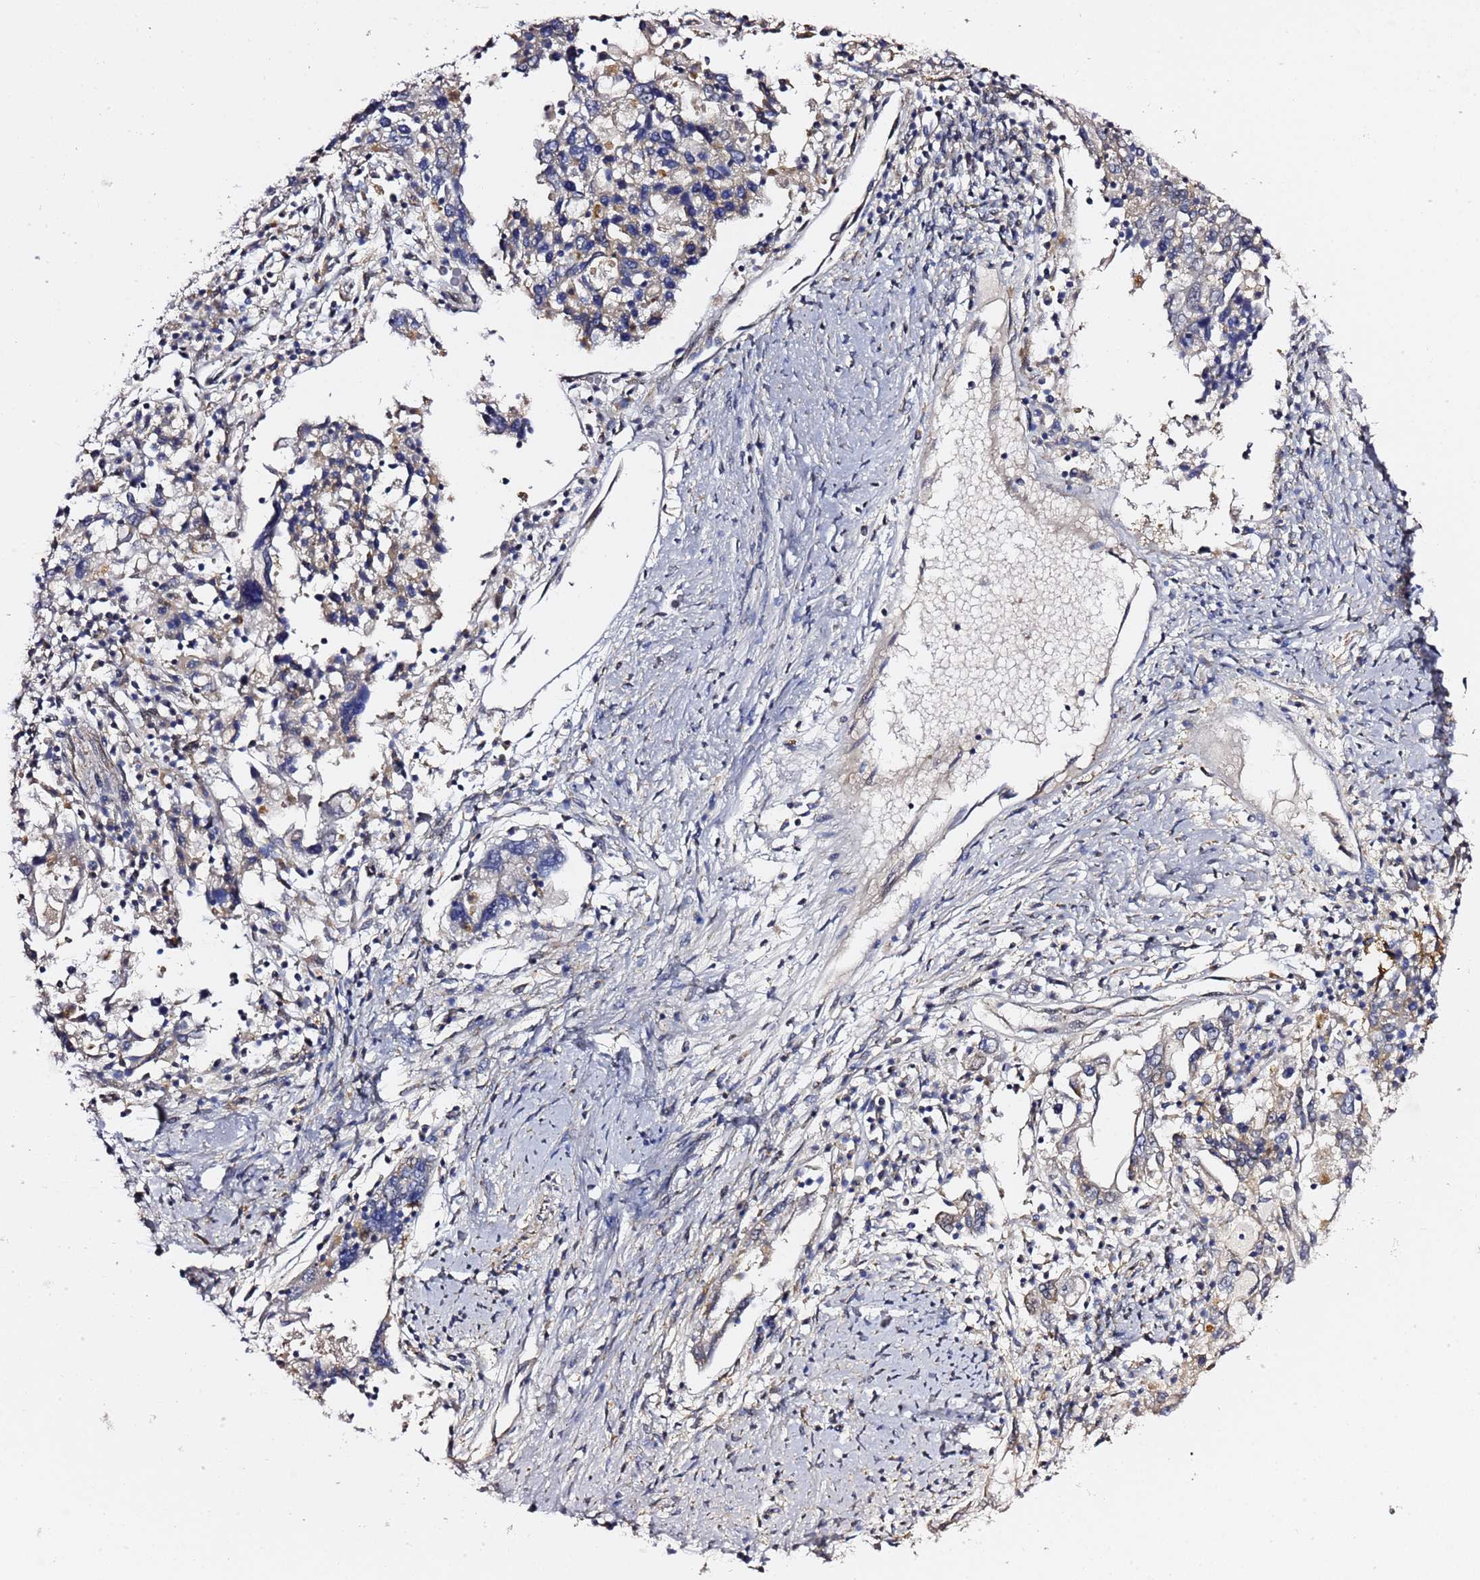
{"staining": {"intensity": "negative", "quantity": "none", "location": "none"}, "tissue": "ovarian cancer", "cell_type": "Tumor cells", "image_type": "cancer", "snomed": [{"axis": "morphology", "description": "Carcinoma, endometroid"}, {"axis": "topography", "description": "Ovary"}], "caption": "Immunohistochemistry of ovarian endometroid carcinoma shows no staining in tumor cells.", "gene": "NAT2", "patient": {"sex": "female", "age": 62}}